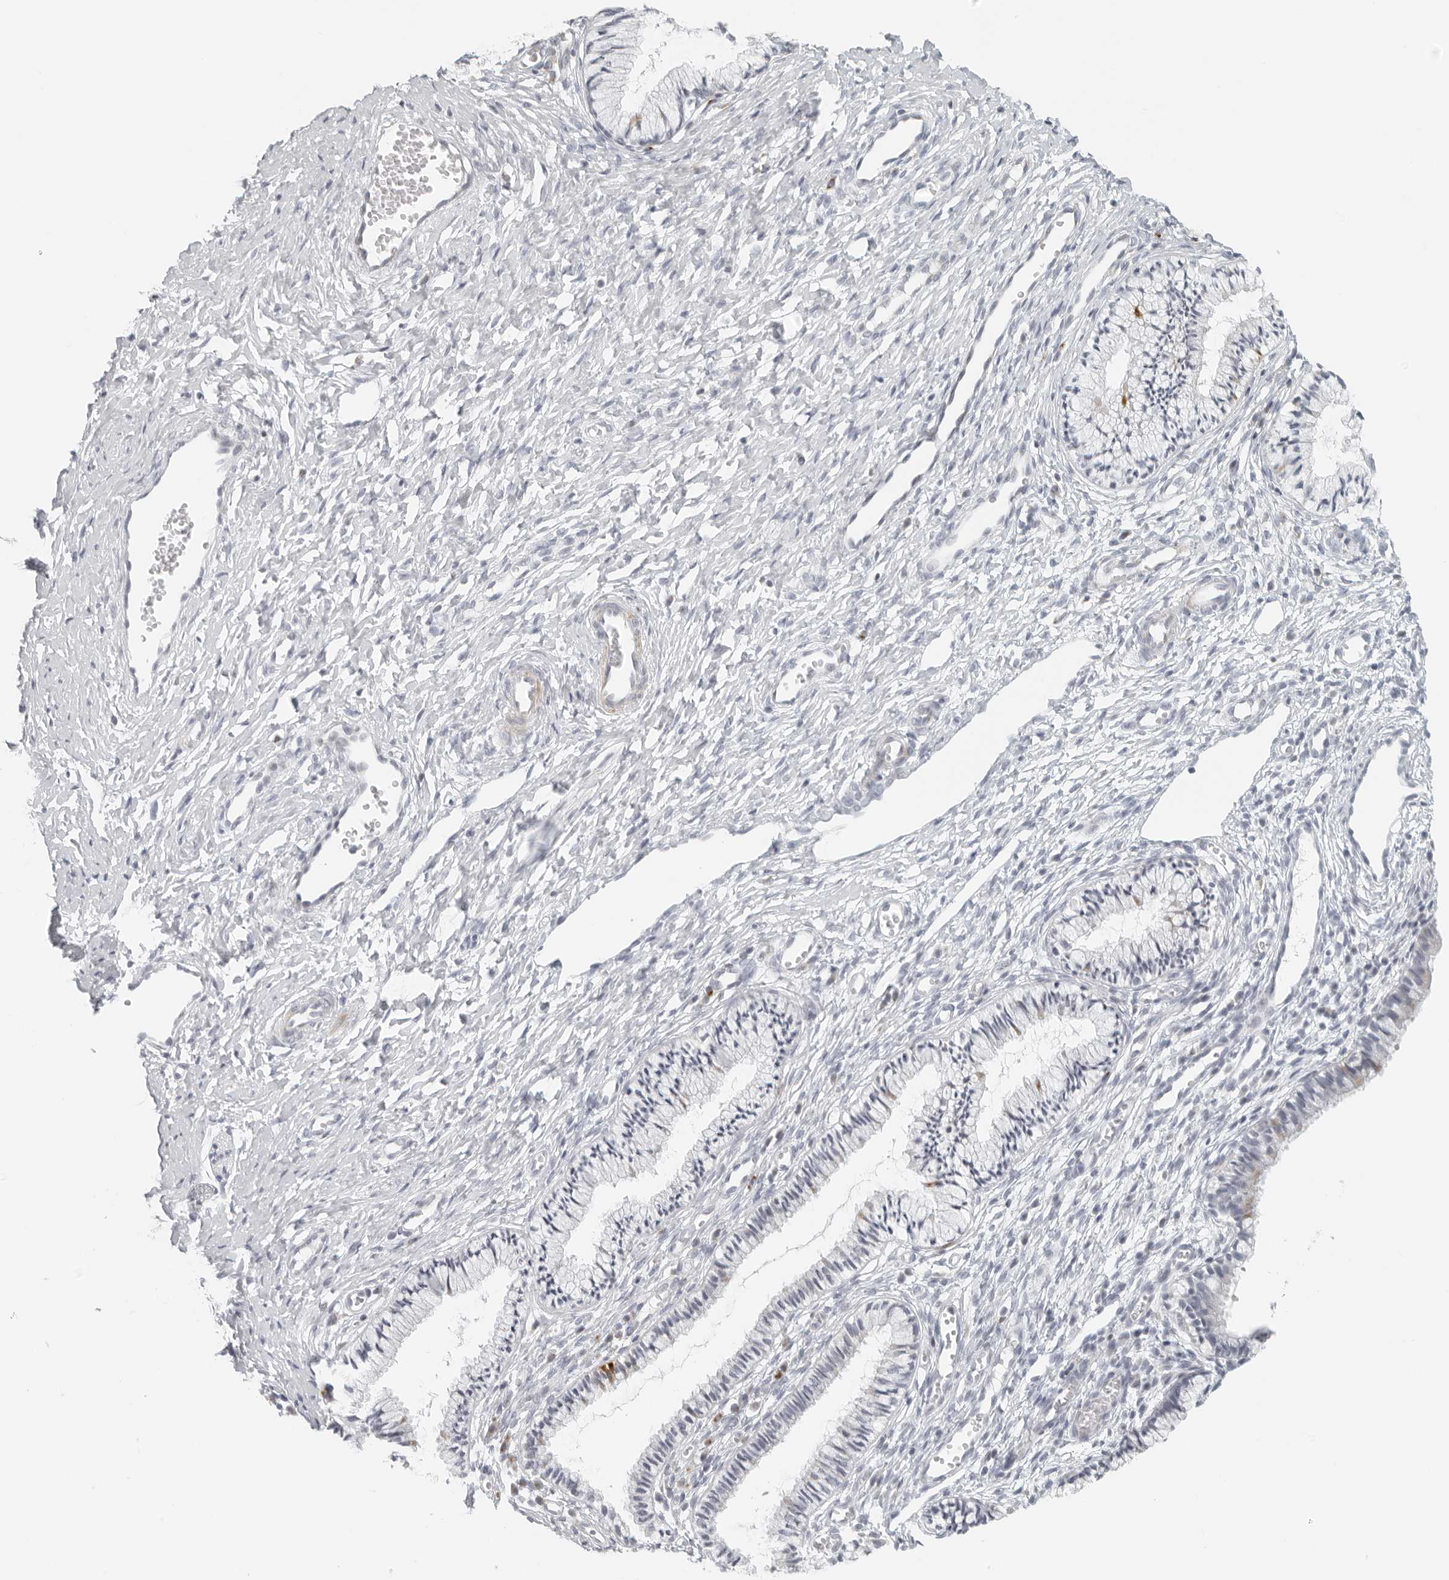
{"staining": {"intensity": "negative", "quantity": "none", "location": "none"}, "tissue": "cervix", "cell_type": "Glandular cells", "image_type": "normal", "snomed": [{"axis": "morphology", "description": "Normal tissue, NOS"}, {"axis": "topography", "description": "Cervix"}], "caption": "IHC image of benign cervix stained for a protein (brown), which demonstrates no staining in glandular cells.", "gene": "RPS6KC1", "patient": {"sex": "female", "age": 27}}